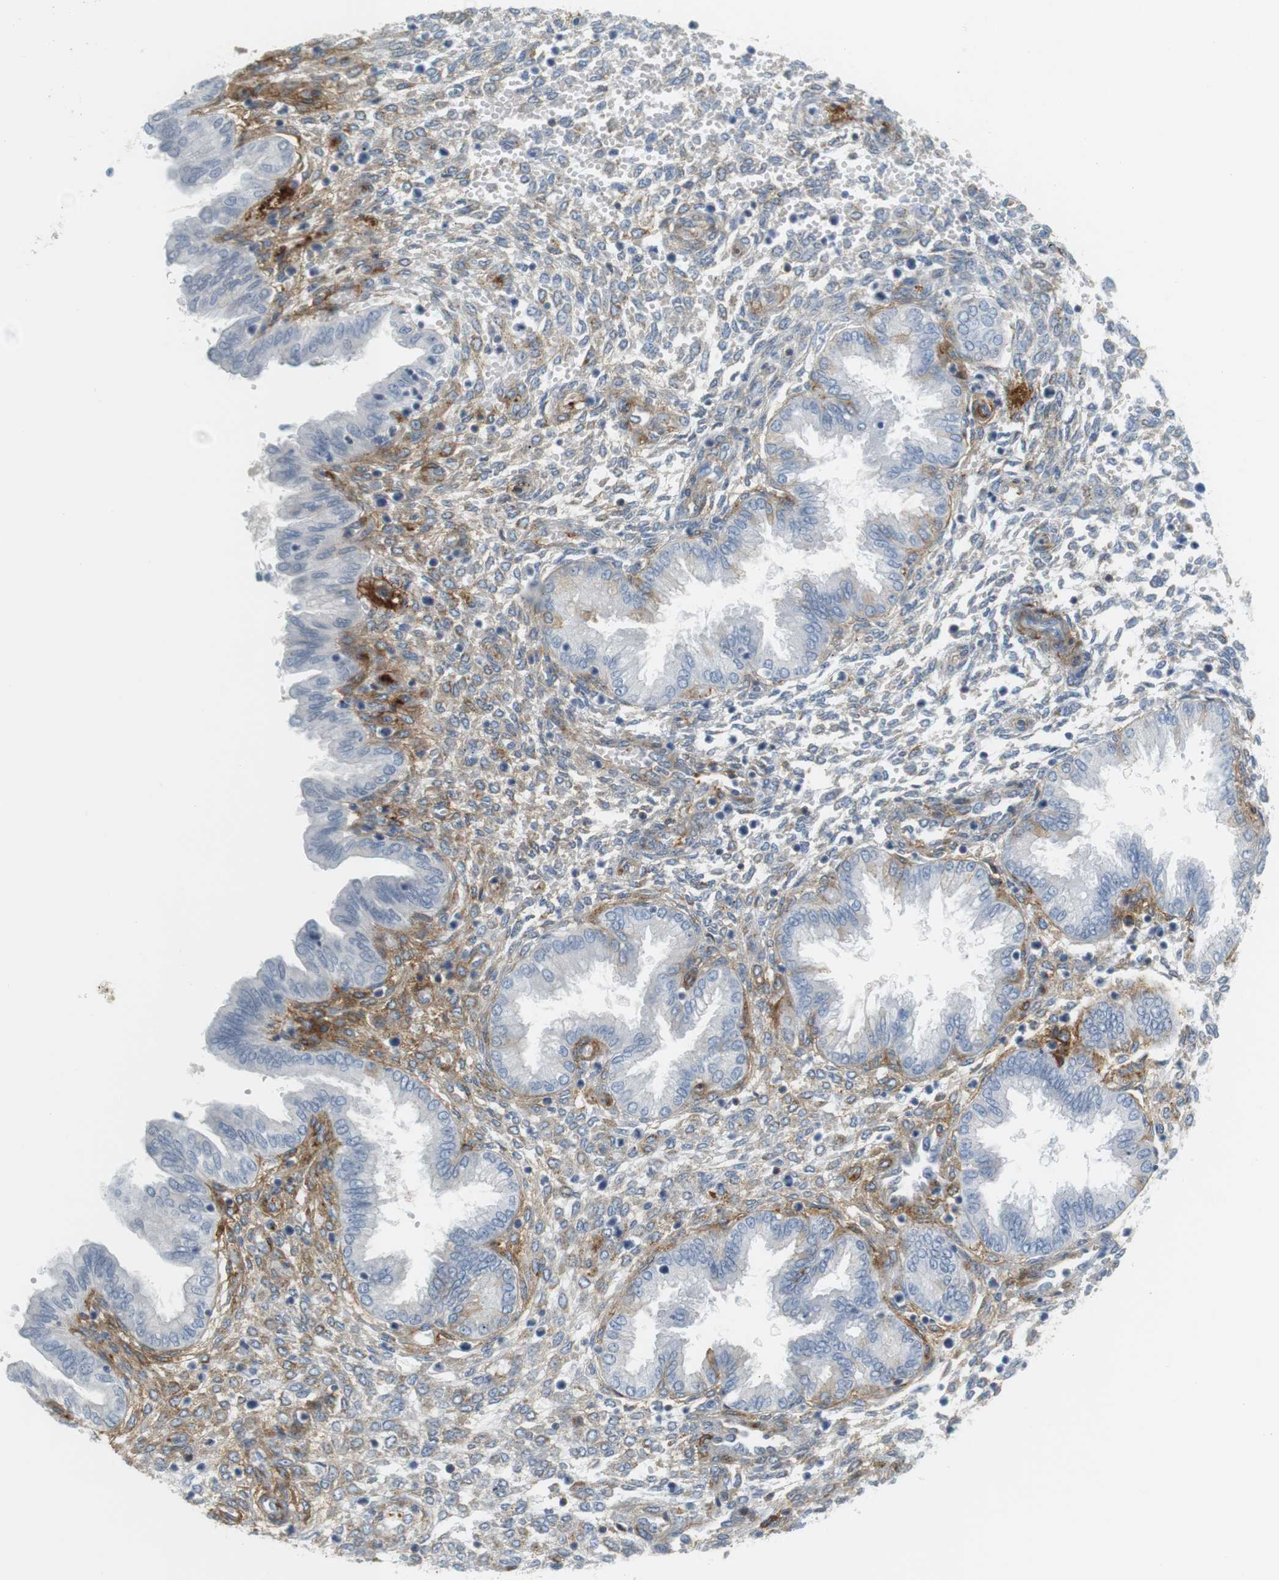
{"staining": {"intensity": "moderate", "quantity": "25%-75%", "location": "cytoplasmic/membranous"}, "tissue": "endometrium", "cell_type": "Cells in endometrial stroma", "image_type": "normal", "snomed": [{"axis": "morphology", "description": "Normal tissue, NOS"}, {"axis": "topography", "description": "Endometrium"}], "caption": "Brown immunohistochemical staining in normal human endometrium exhibits moderate cytoplasmic/membranous staining in approximately 25%-75% of cells in endometrial stroma. (Brightfield microscopy of DAB IHC at high magnification).", "gene": "F2R", "patient": {"sex": "female", "age": 33}}